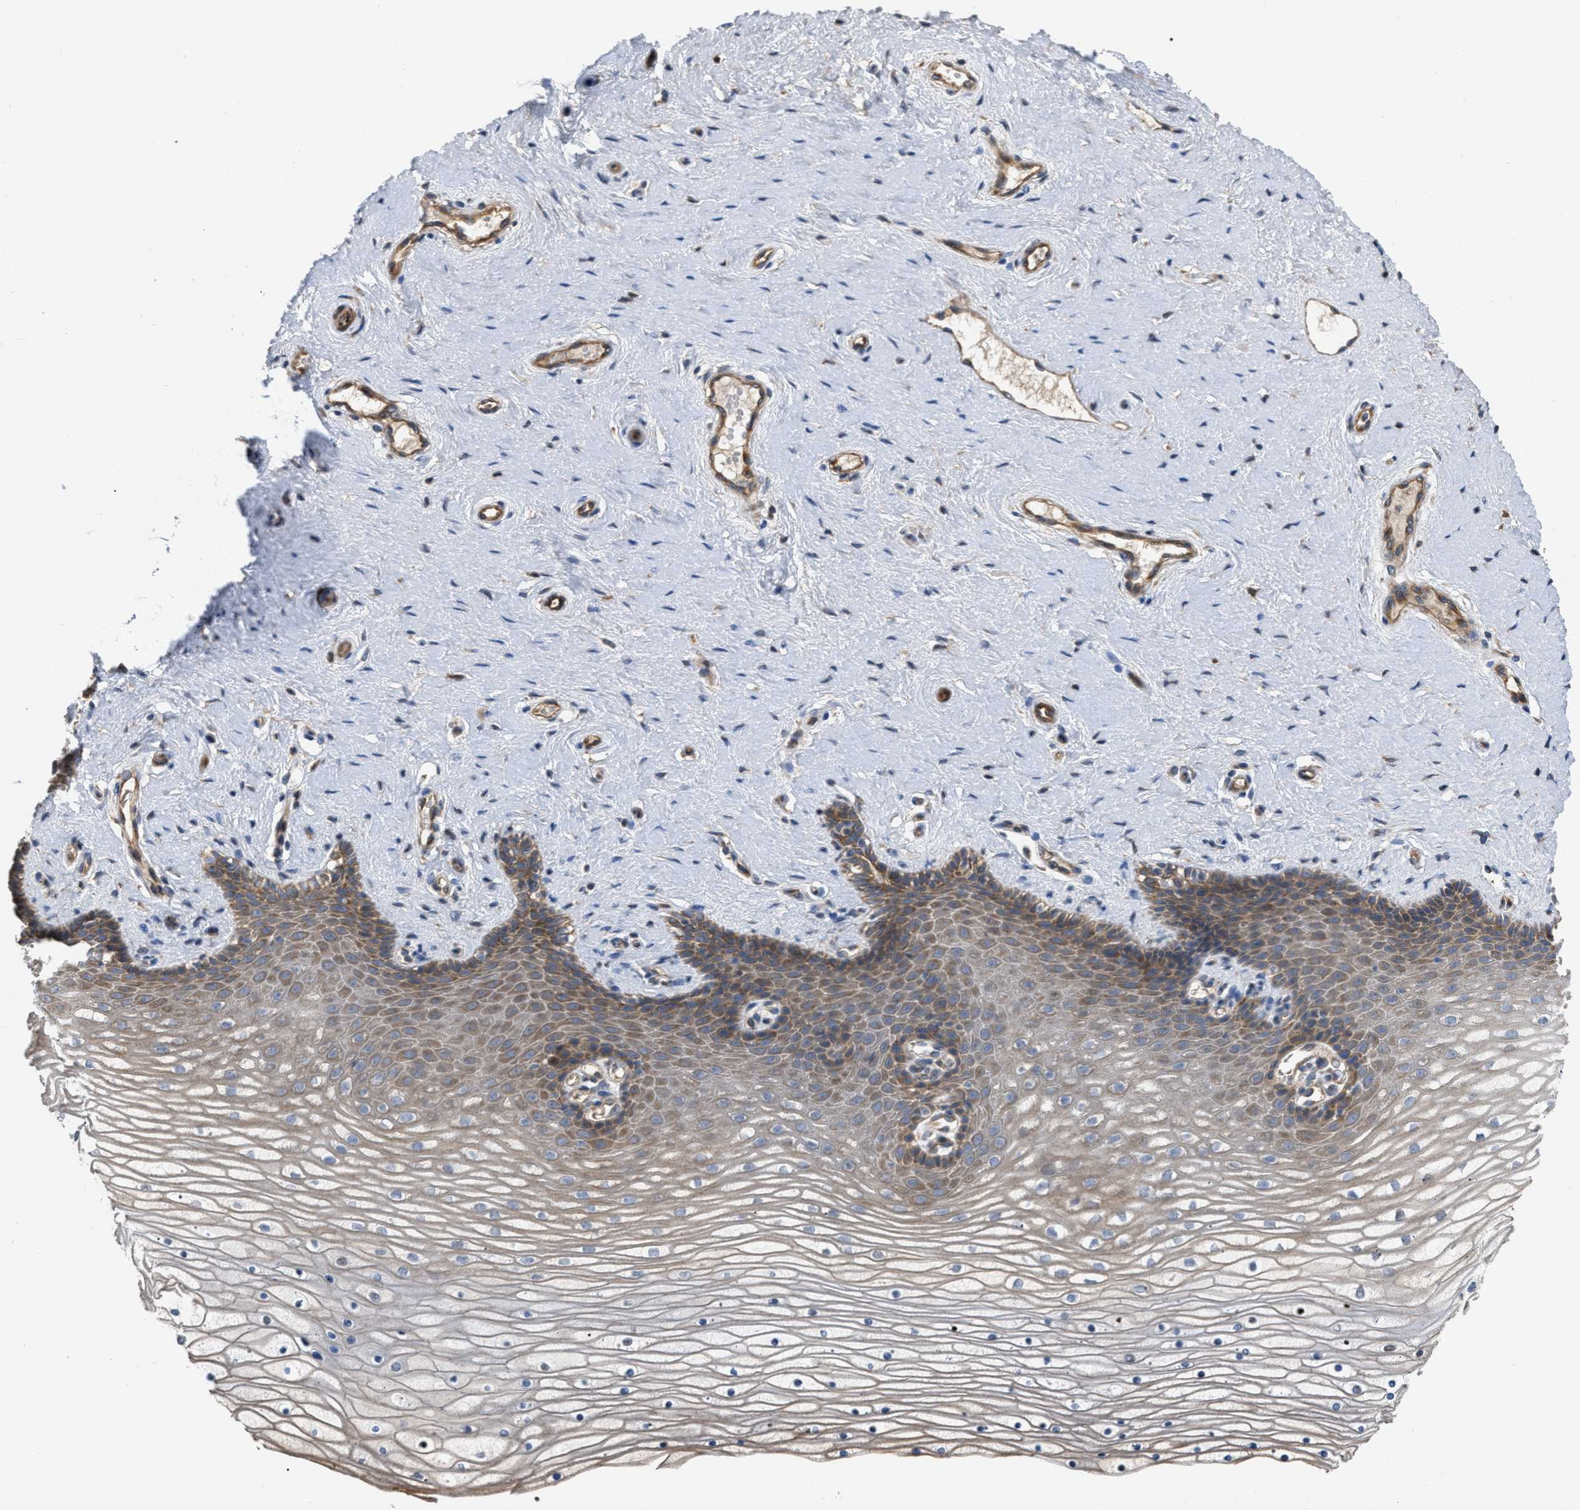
{"staining": {"intensity": "moderate", "quantity": ">75%", "location": "cytoplasmic/membranous"}, "tissue": "cervix", "cell_type": "Squamous epithelial cells", "image_type": "normal", "snomed": [{"axis": "morphology", "description": "Normal tissue, NOS"}, {"axis": "topography", "description": "Cervix"}], "caption": "Immunohistochemistry (IHC) micrograph of normal human cervix stained for a protein (brown), which demonstrates medium levels of moderate cytoplasmic/membranous positivity in approximately >75% of squamous epithelial cells.", "gene": "DHX58", "patient": {"sex": "female", "age": 39}}